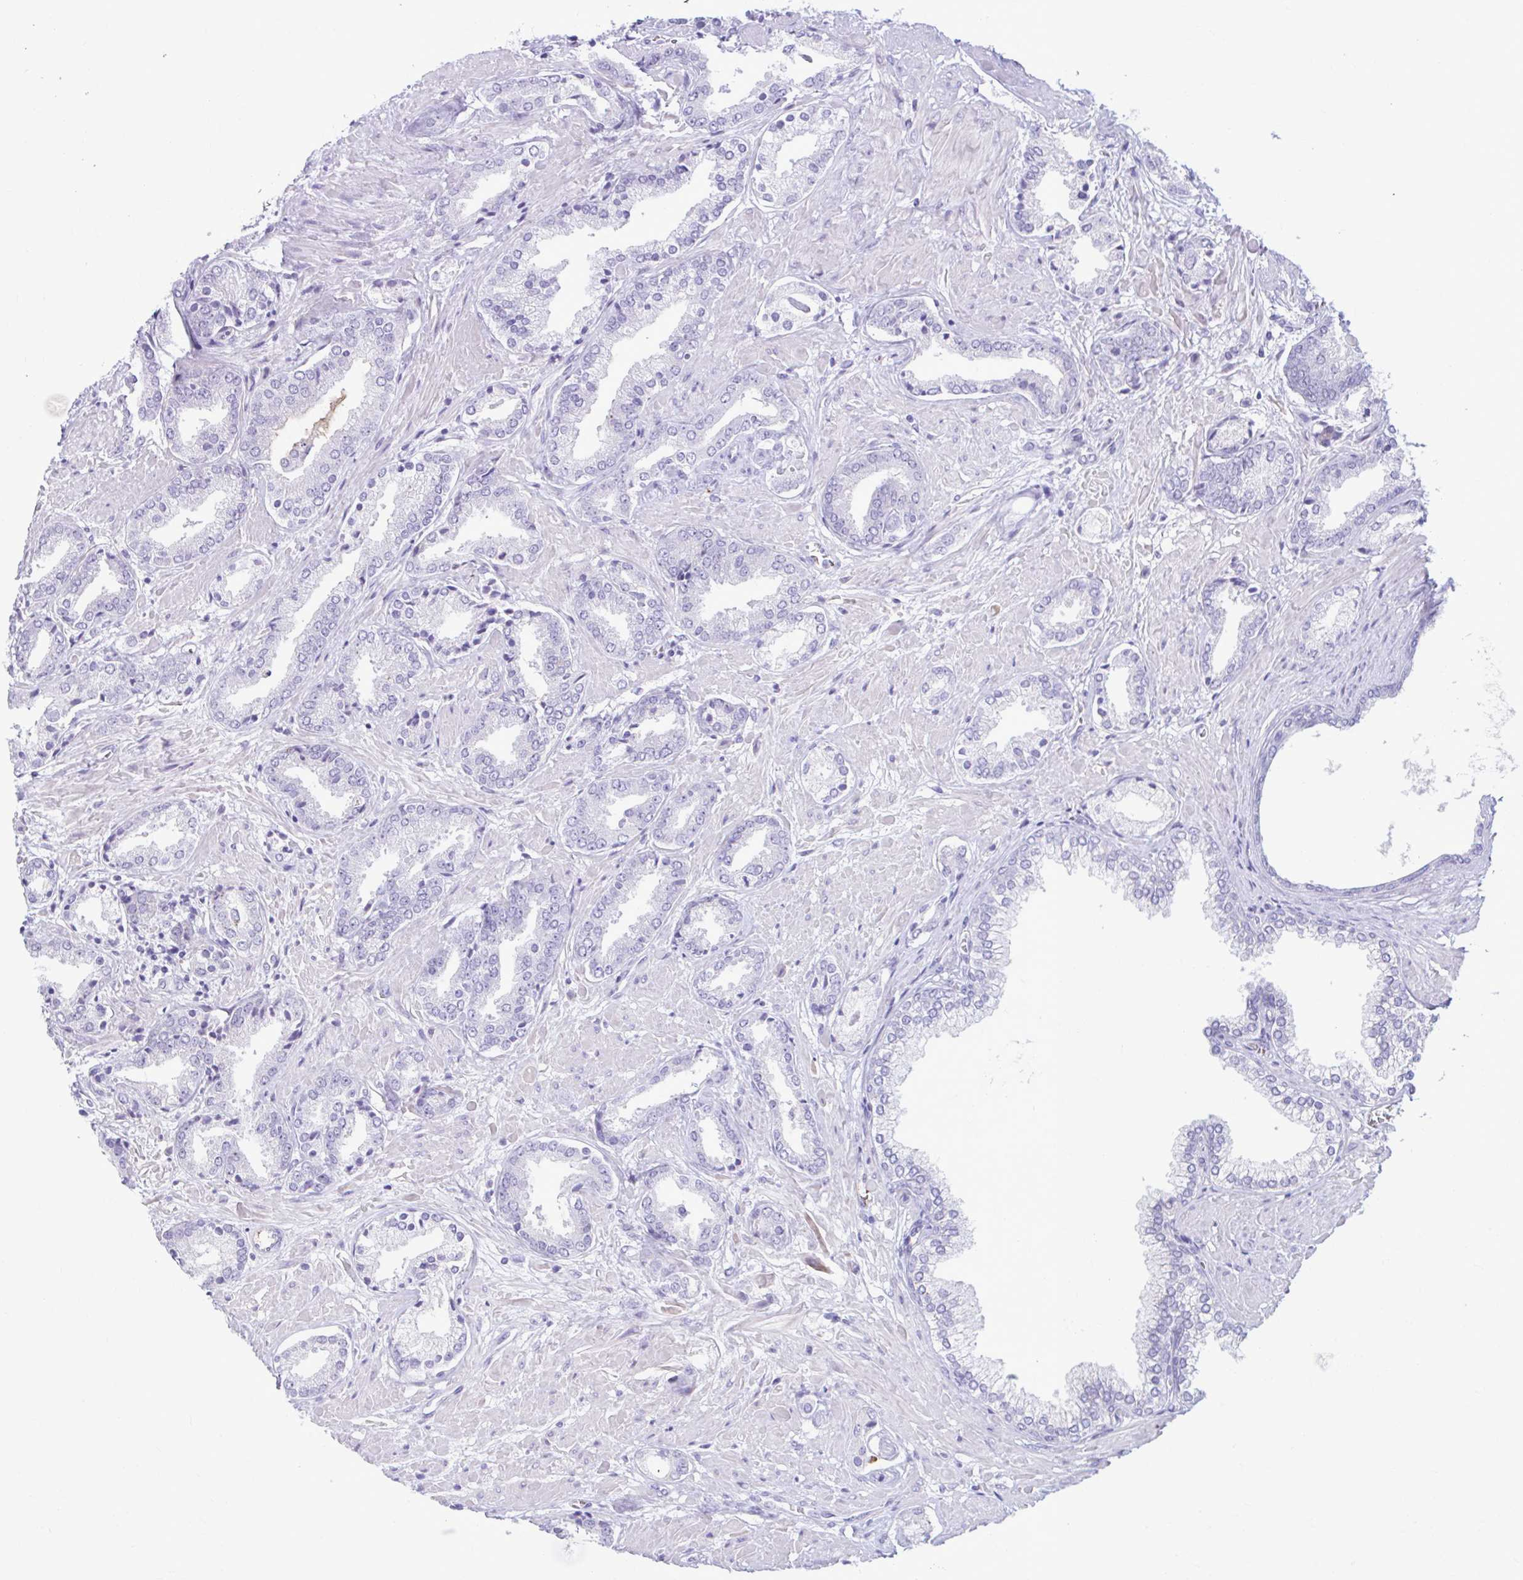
{"staining": {"intensity": "negative", "quantity": "none", "location": "none"}, "tissue": "prostate cancer", "cell_type": "Tumor cells", "image_type": "cancer", "snomed": [{"axis": "morphology", "description": "Adenocarcinoma, High grade"}, {"axis": "topography", "description": "Prostate"}], "caption": "Immunohistochemistry (IHC) micrograph of neoplastic tissue: prostate adenocarcinoma (high-grade) stained with DAB (3,3'-diaminobenzidine) shows no significant protein positivity in tumor cells.", "gene": "C12orf71", "patient": {"sex": "male", "age": 56}}